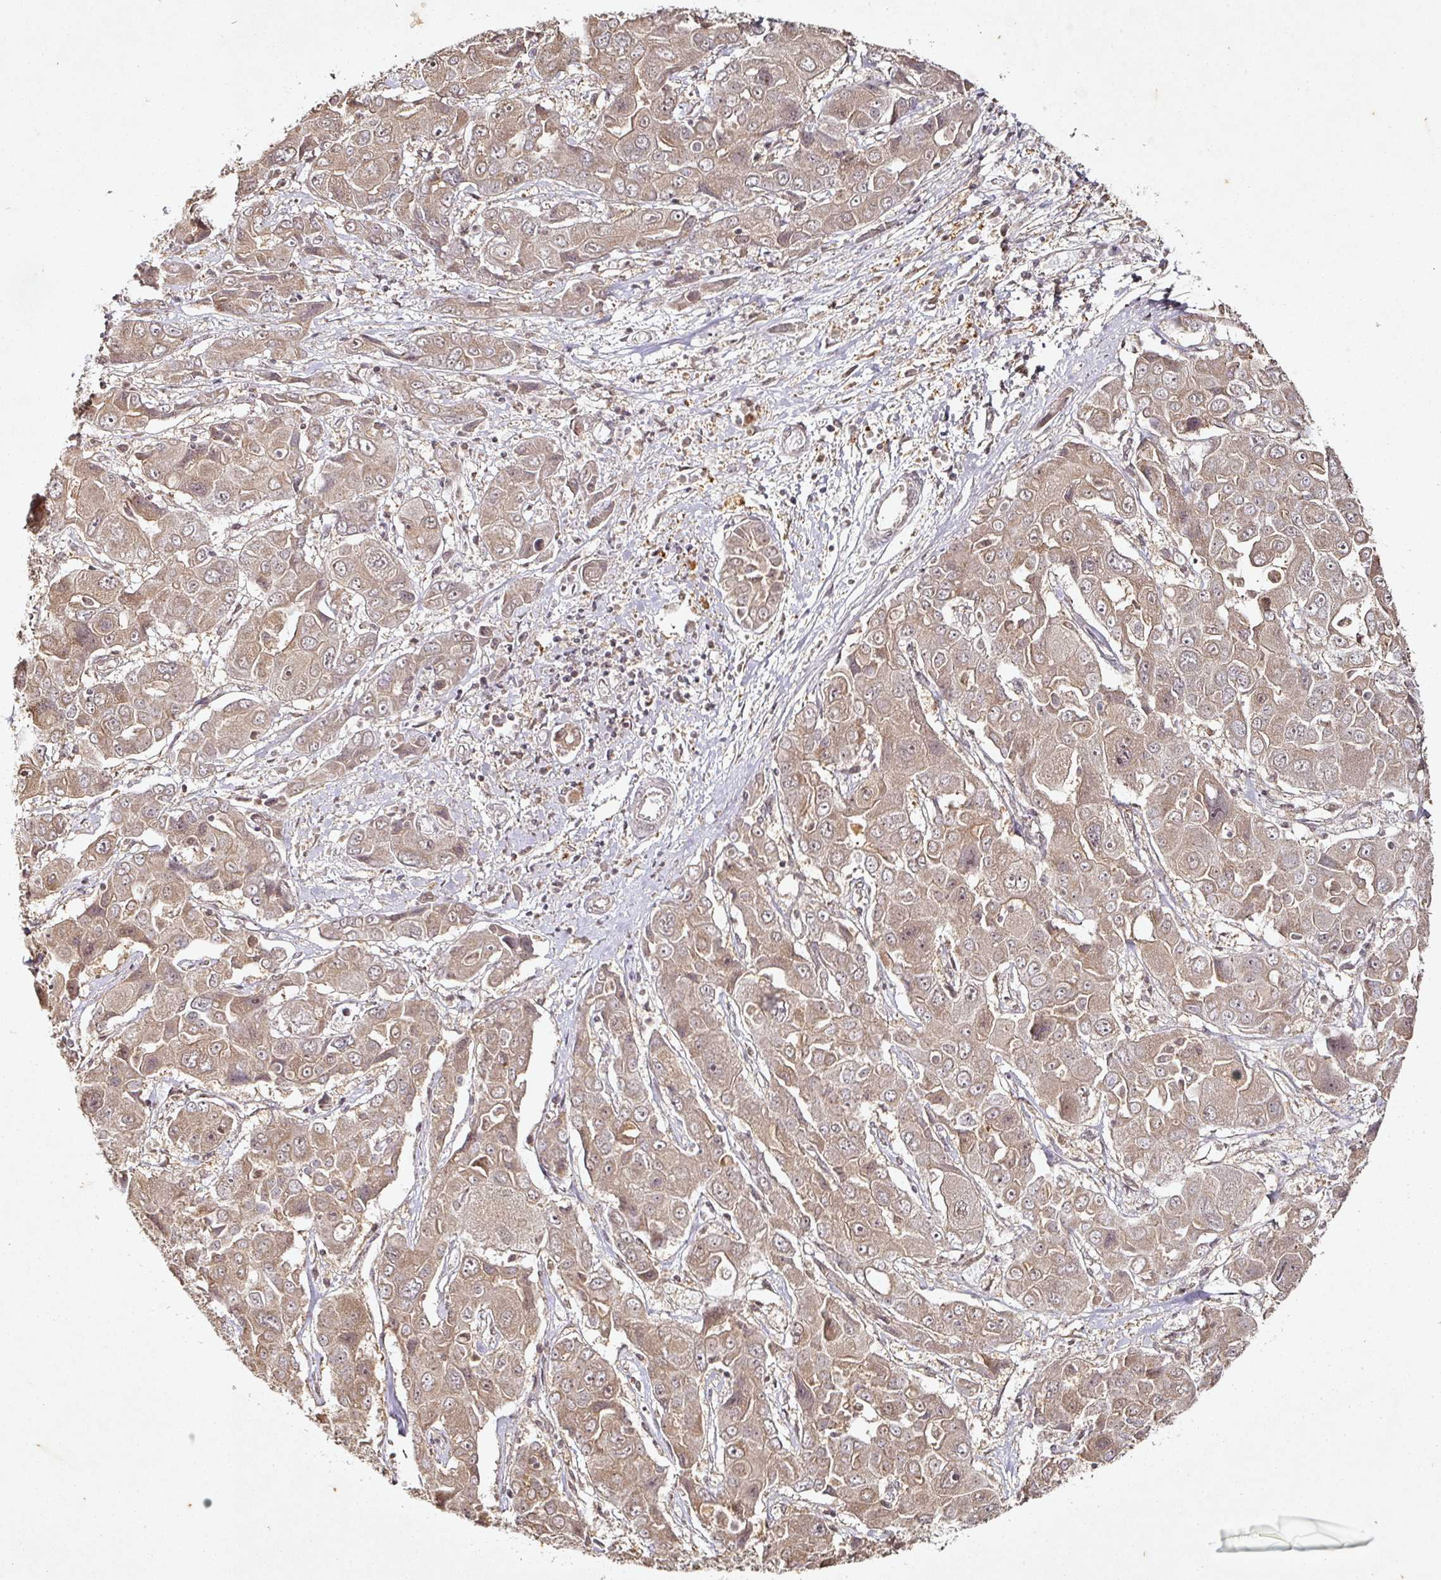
{"staining": {"intensity": "weak", "quantity": ">75%", "location": "cytoplasmic/membranous"}, "tissue": "liver cancer", "cell_type": "Tumor cells", "image_type": "cancer", "snomed": [{"axis": "morphology", "description": "Cholangiocarcinoma"}, {"axis": "topography", "description": "Liver"}], "caption": "Liver cancer stained for a protein (brown) reveals weak cytoplasmic/membranous positive staining in about >75% of tumor cells.", "gene": "CAPN5", "patient": {"sex": "male", "age": 67}}